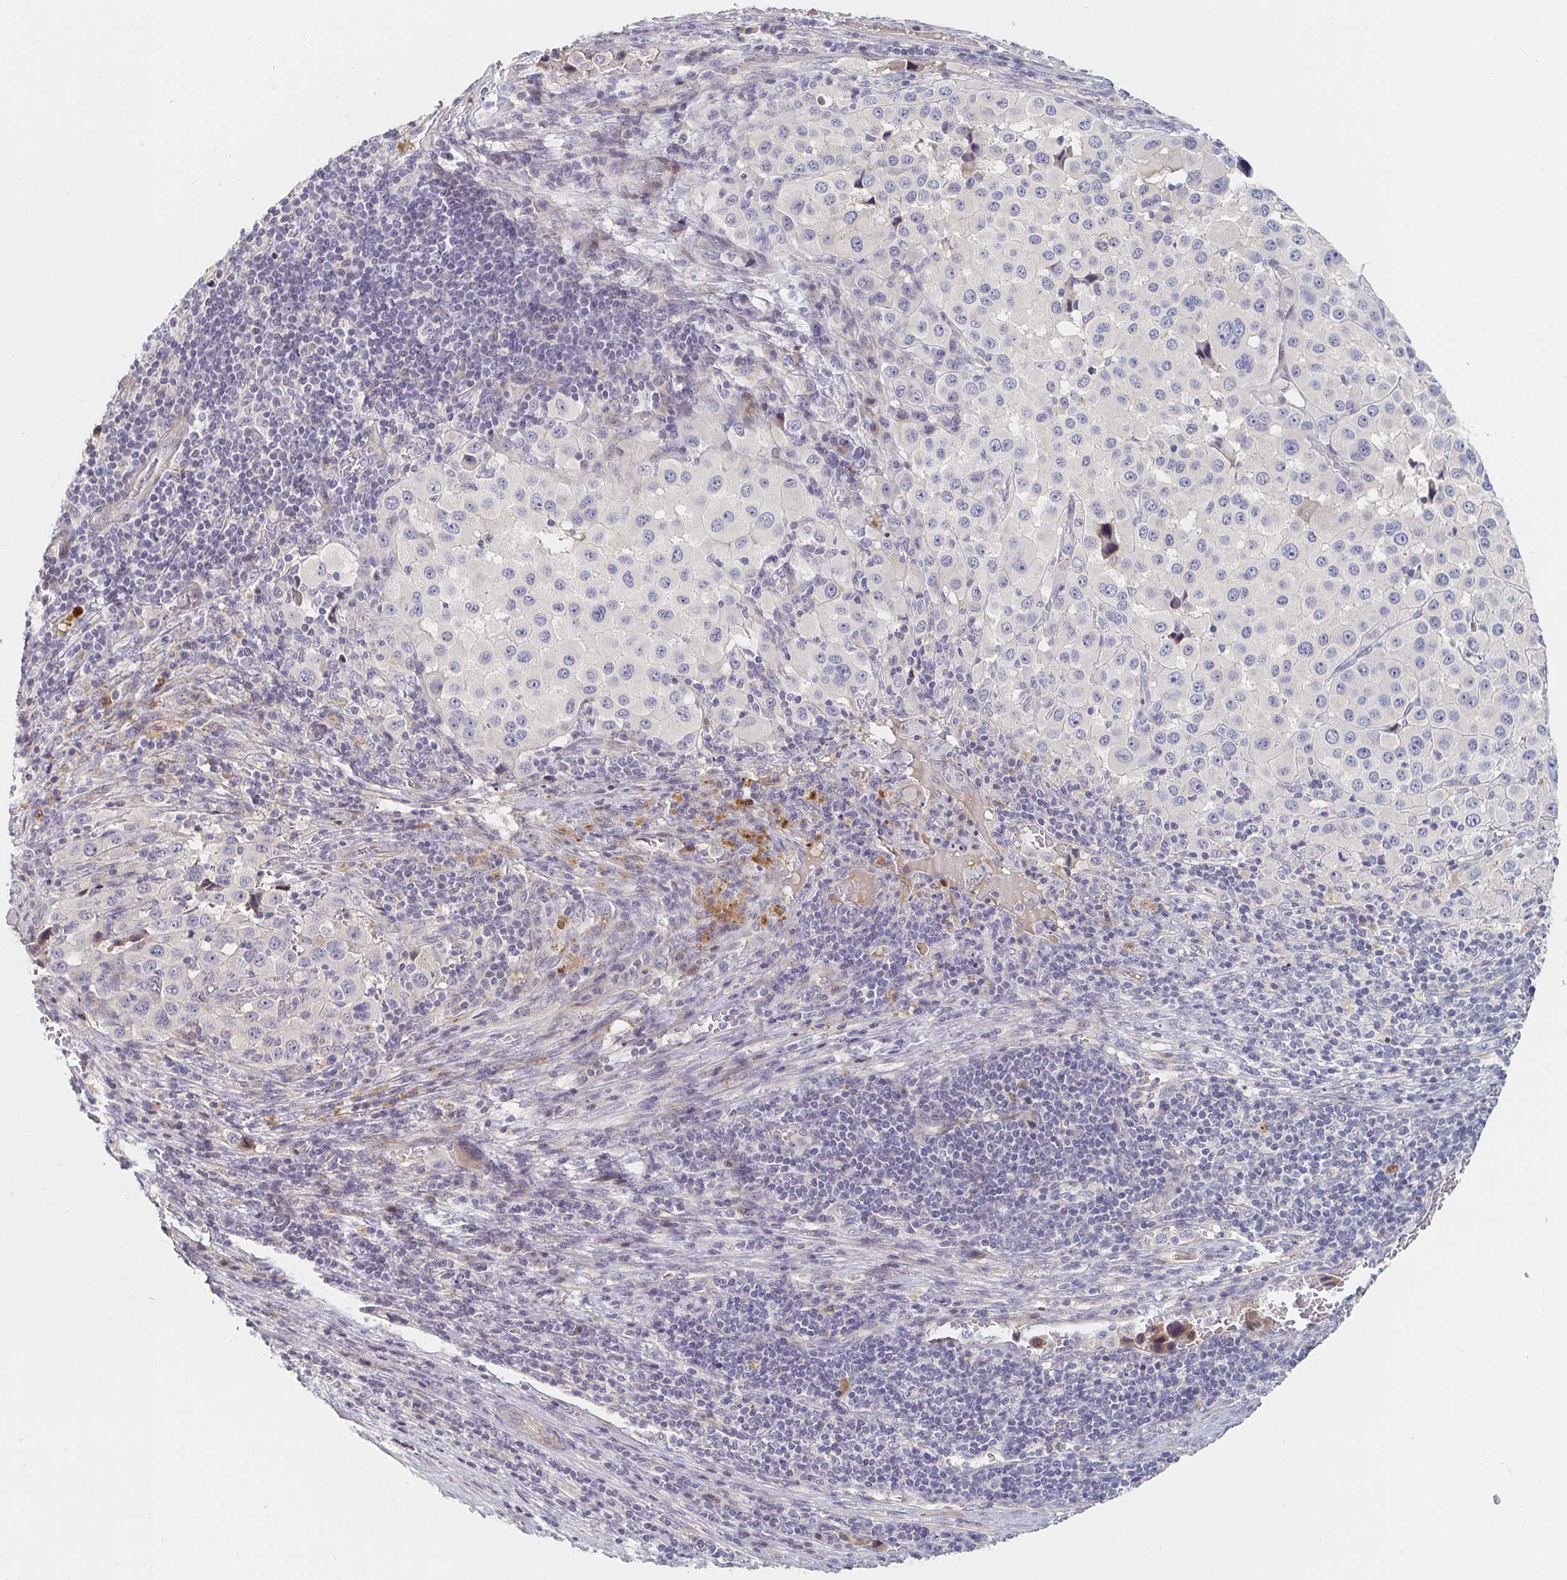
{"staining": {"intensity": "negative", "quantity": "none", "location": "none"}, "tissue": "melanoma", "cell_type": "Tumor cells", "image_type": "cancer", "snomed": [{"axis": "morphology", "description": "Malignant melanoma, Metastatic site"}, {"axis": "topography", "description": "Lymph node"}], "caption": "This is an immunohistochemistry photomicrograph of malignant melanoma (metastatic site). There is no staining in tumor cells.", "gene": "NME9", "patient": {"sex": "female", "age": 65}}